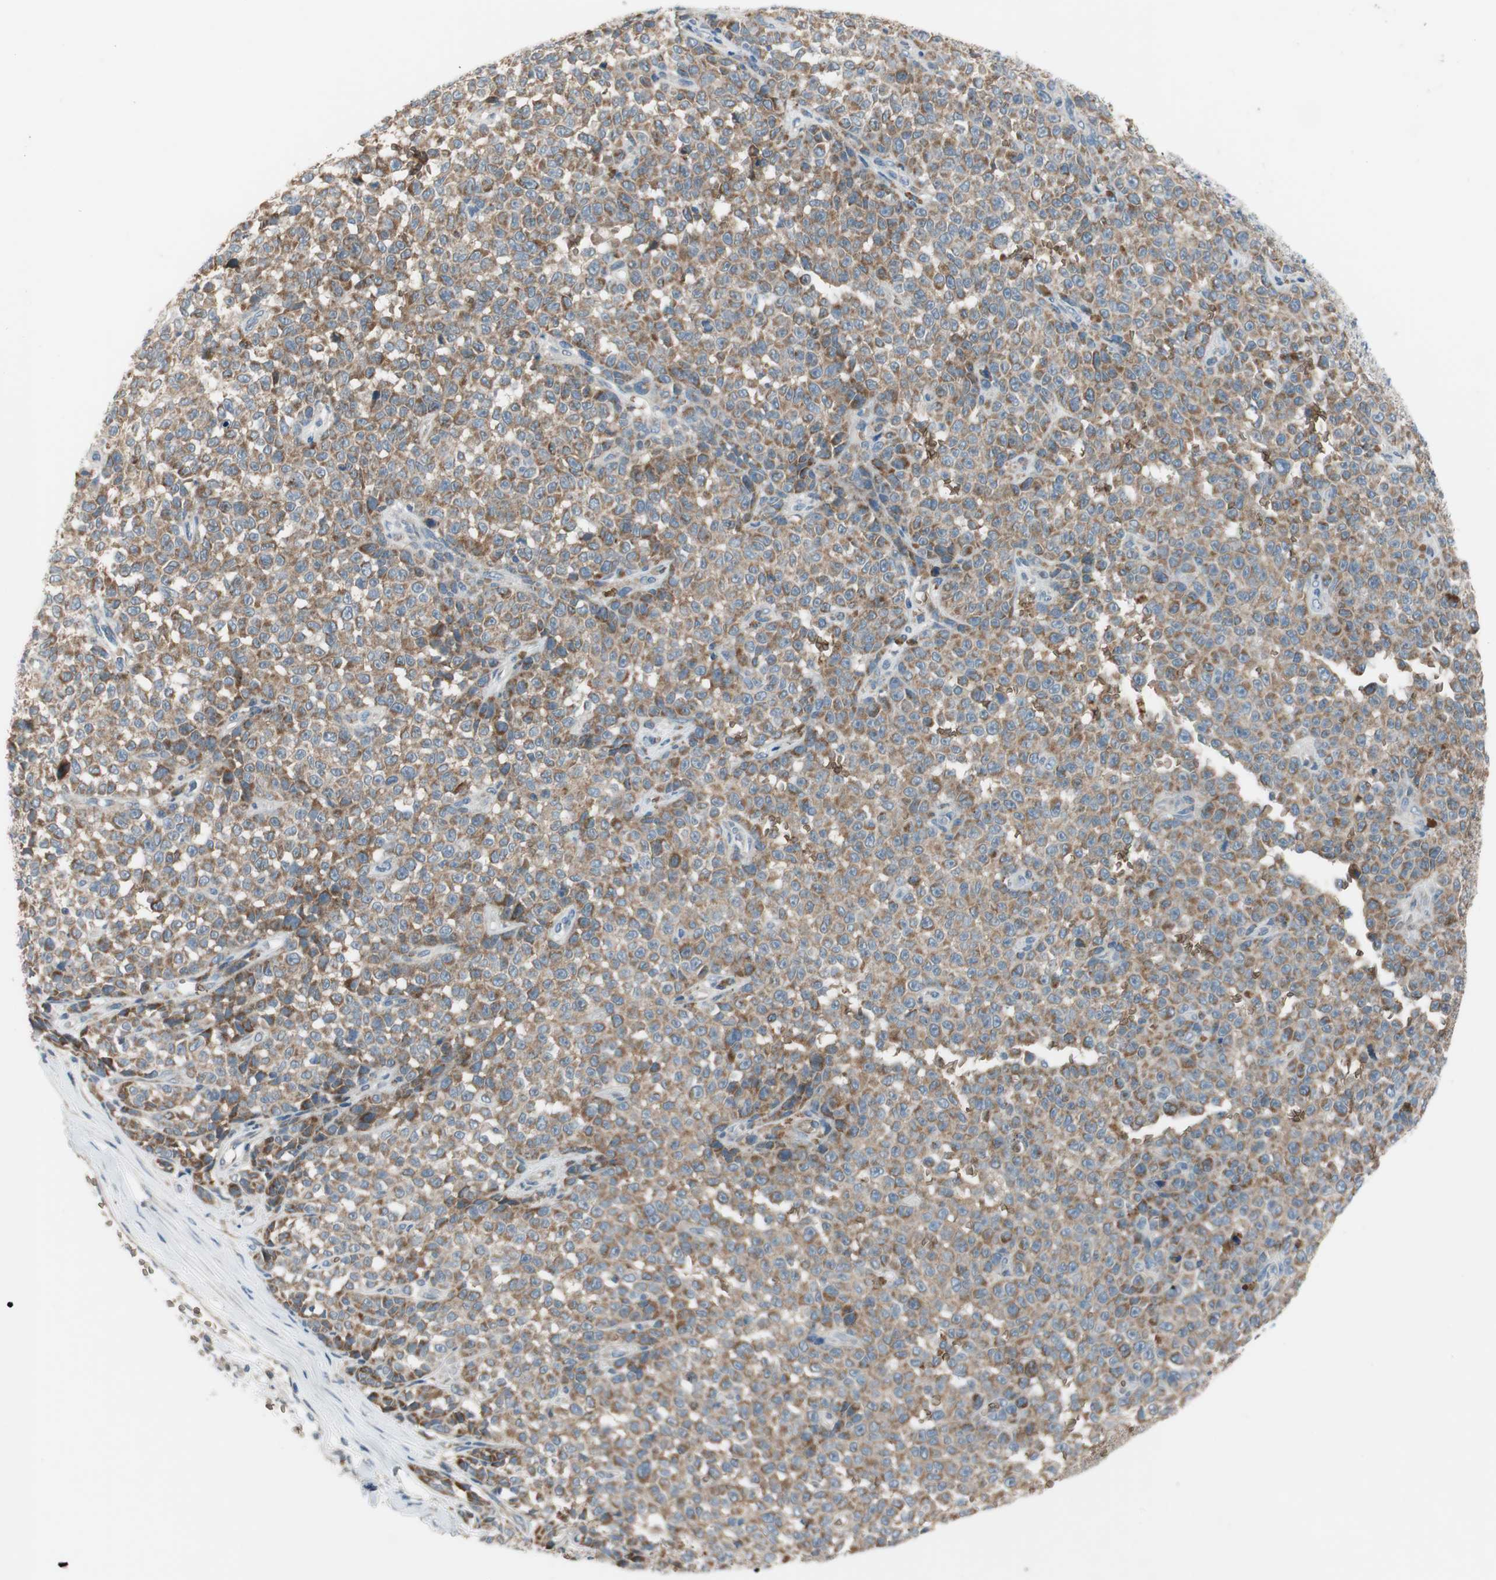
{"staining": {"intensity": "moderate", "quantity": ">75%", "location": "cytoplasmic/membranous"}, "tissue": "melanoma", "cell_type": "Tumor cells", "image_type": "cancer", "snomed": [{"axis": "morphology", "description": "Malignant melanoma, NOS"}, {"axis": "topography", "description": "Skin"}], "caption": "Approximately >75% of tumor cells in human malignant melanoma reveal moderate cytoplasmic/membranous protein expression as visualized by brown immunohistochemical staining.", "gene": "GYPC", "patient": {"sex": "female", "age": 82}}